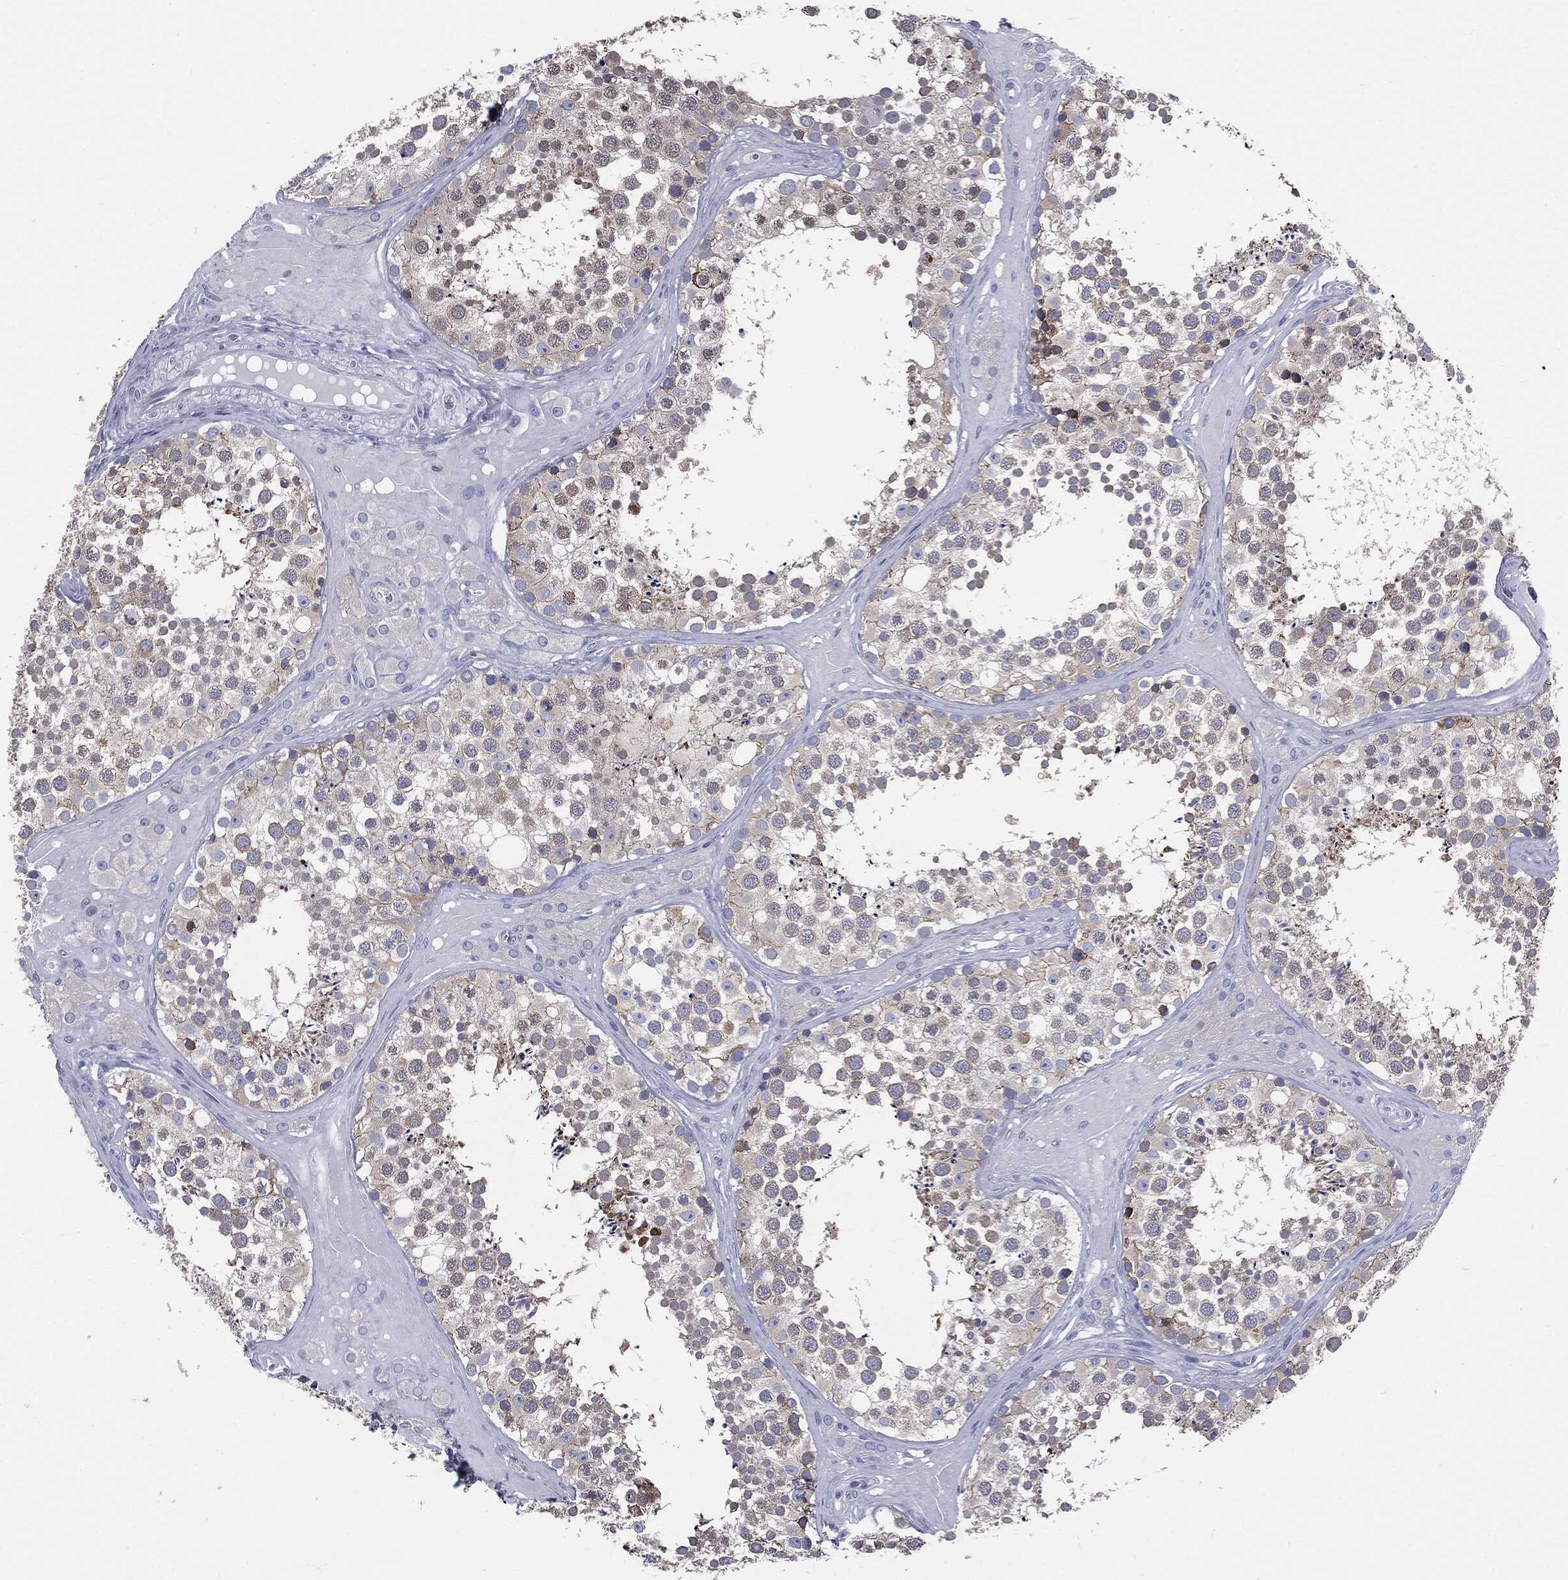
{"staining": {"intensity": "strong", "quantity": "<25%", "location": "cytoplasmic/membranous"}, "tissue": "testis", "cell_type": "Cells in seminiferous ducts", "image_type": "normal", "snomed": [{"axis": "morphology", "description": "Normal tissue, NOS"}, {"axis": "topography", "description": "Testis"}], "caption": "A photomicrograph of human testis stained for a protein demonstrates strong cytoplasmic/membranous brown staining in cells in seminiferous ducts.", "gene": "PTGS2", "patient": {"sex": "male", "age": 31}}